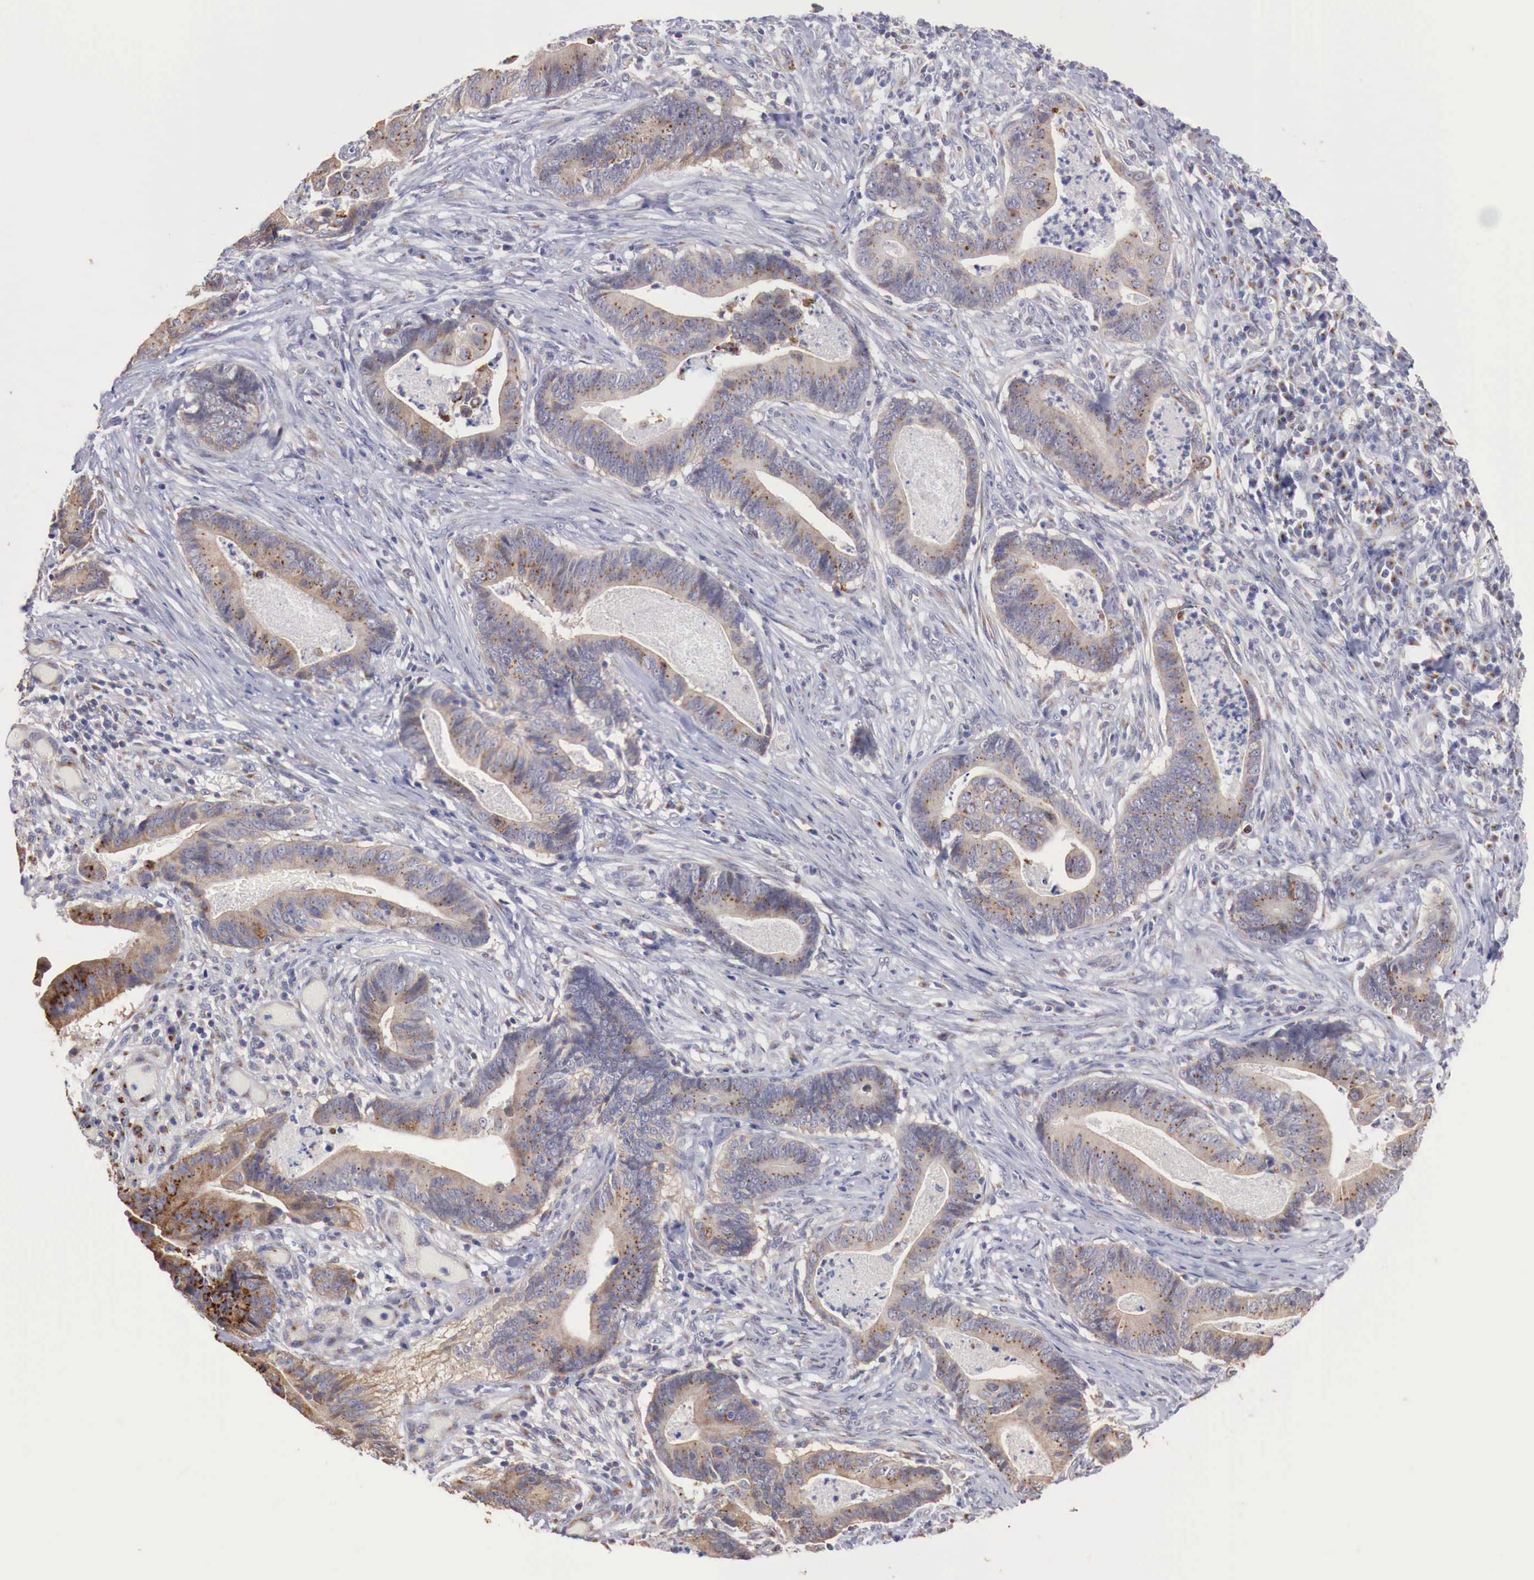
{"staining": {"intensity": "moderate", "quantity": ">75%", "location": "cytoplasmic/membranous"}, "tissue": "stomach cancer", "cell_type": "Tumor cells", "image_type": "cancer", "snomed": [{"axis": "morphology", "description": "Adenocarcinoma, NOS"}, {"axis": "topography", "description": "Stomach, lower"}], "caption": "Stomach cancer stained with a brown dye reveals moderate cytoplasmic/membranous positive positivity in approximately >75% of tumor cells.", "gene": "SYAP1", "patient": {"sex": "female", "age": 86}}